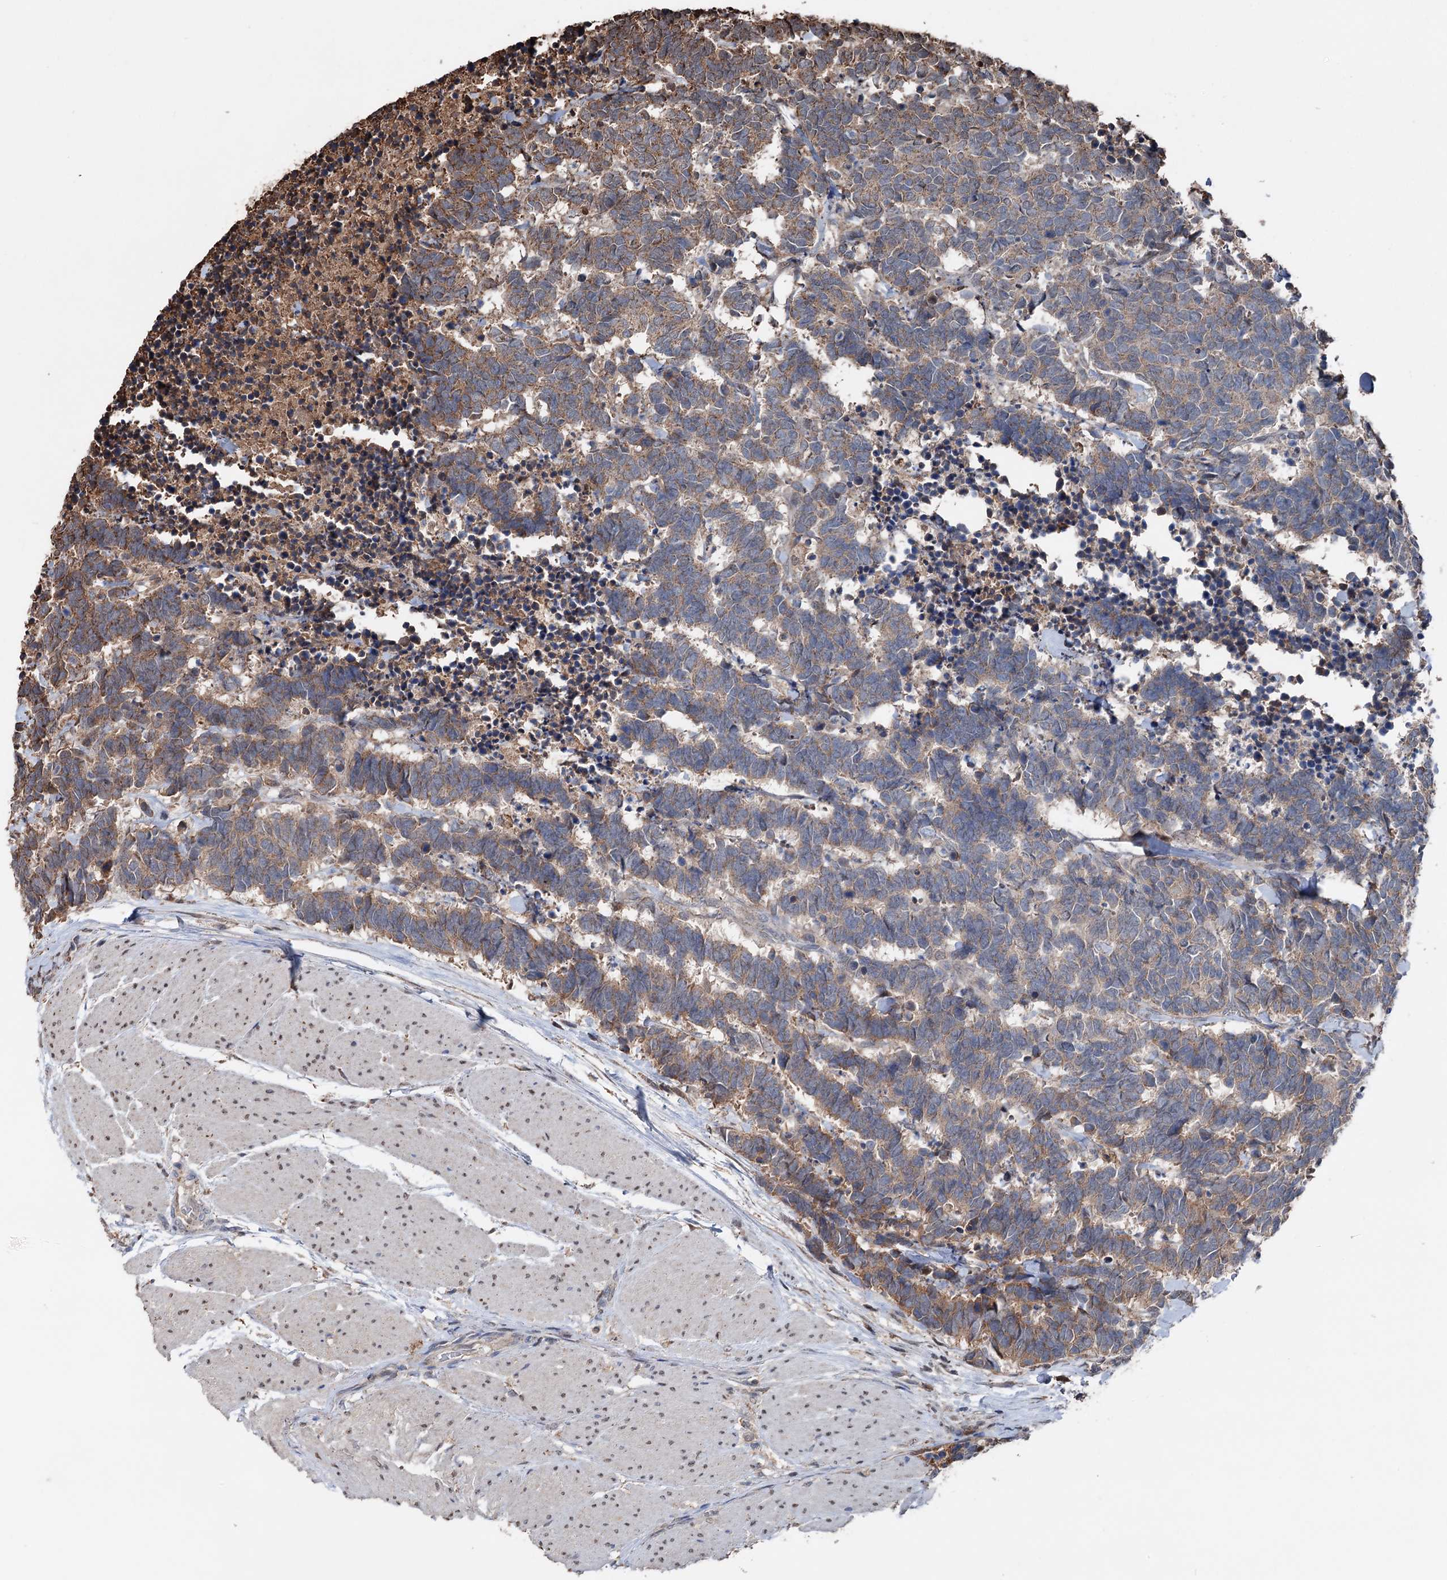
{"staining": {"intensity": "moderate", "quantity": ">75%", "location": "cytoplasmic/membranous"}, "tissue": "carcinoid", "cell_type": "Tumor cells", "image_type": "cancer", "snomed": [{"axis": "morphology", "description": "Carcinoma, NOS"}, {"axis": "morphology", "description": "Carcinoid, malignant, NOS"}, {"axis": "topography", "description": "Urinary bladder"}], "caption": "This micrograph exhibits immunohistochemistry staining of human carcinoid (malignant), with medium moderate cytoplasmic/membranous expression in approximately >75% of tumor cells.", "gene": "ARL13A", "patient": {"sex": "male", "age": 57}}